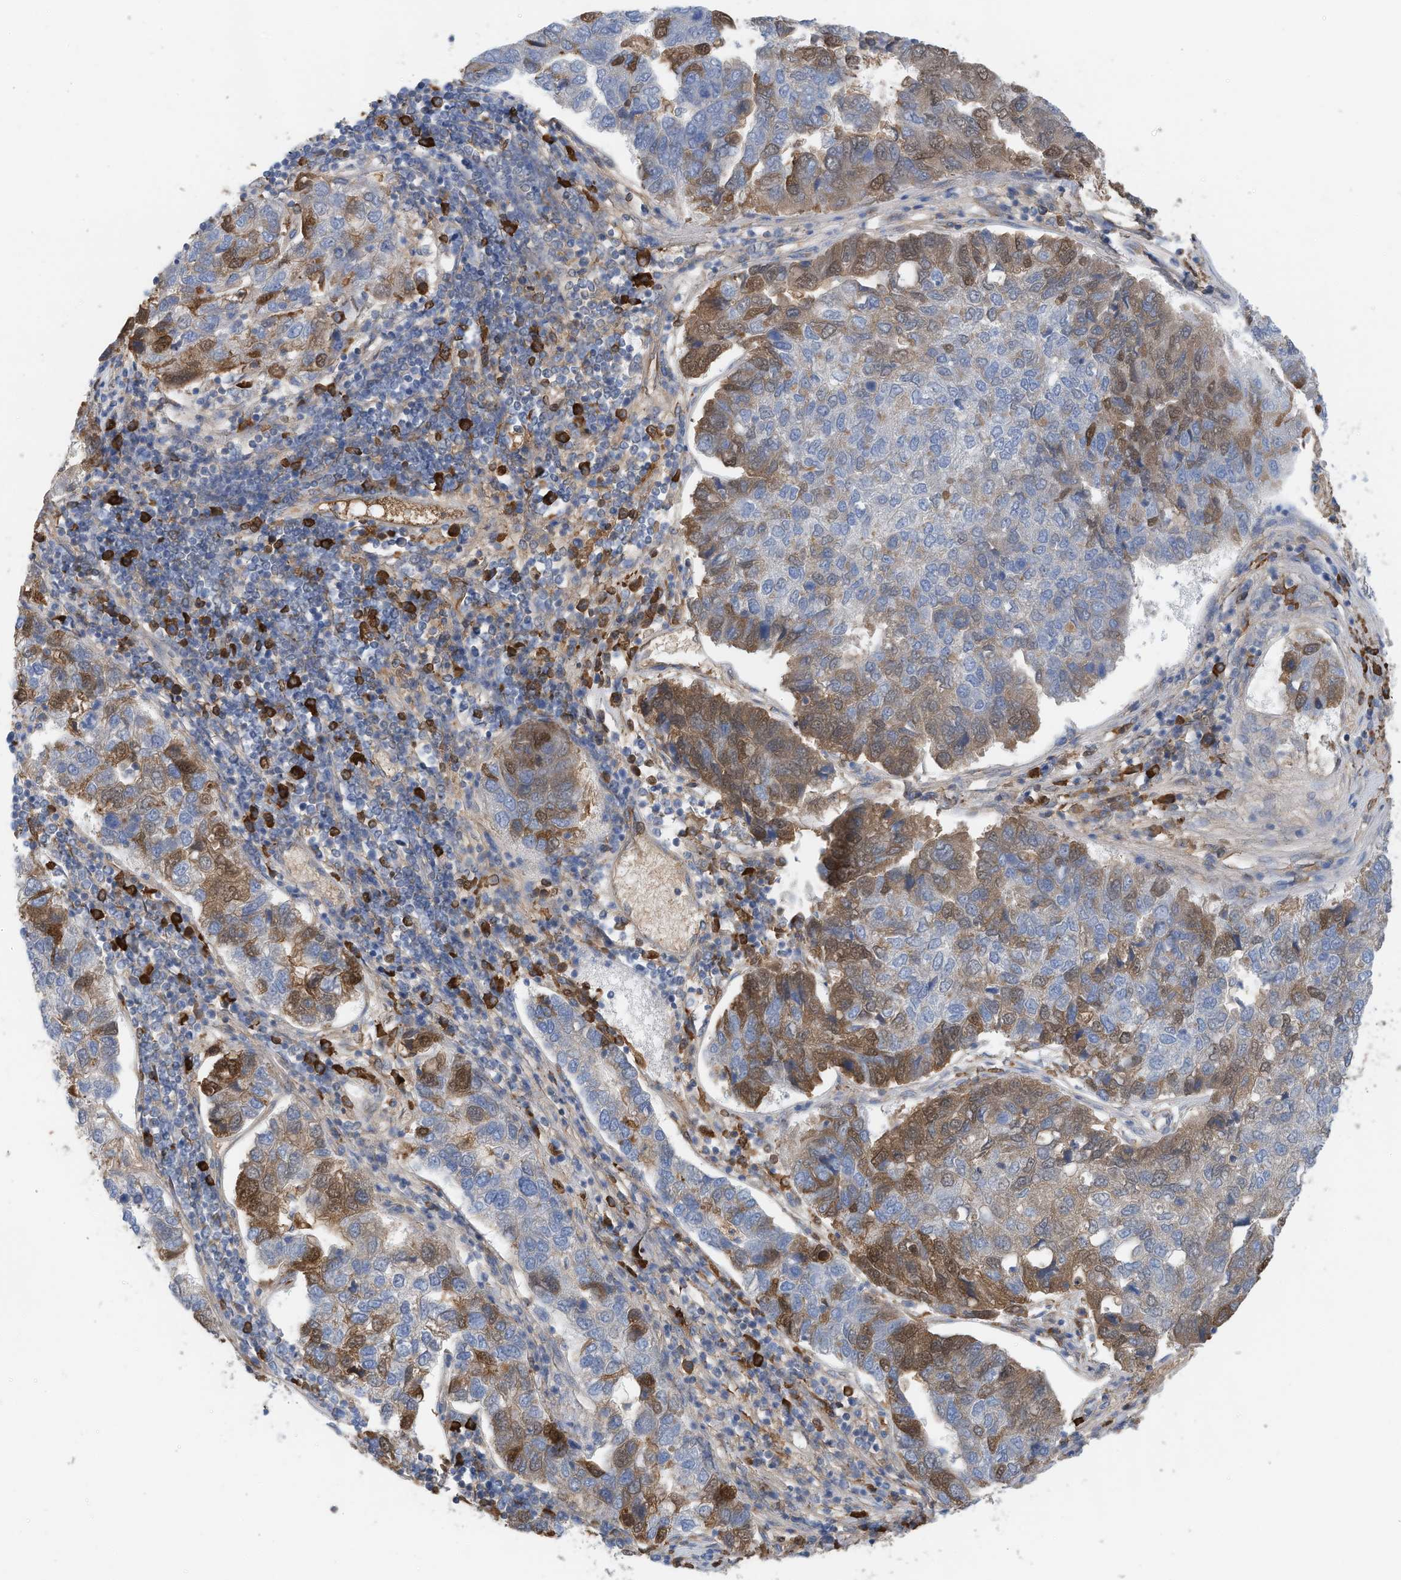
{"staining": {"intensity": "moderate", "quantity": "25%-75%", "location": "cytoplasmic/membranous"}, "tissue": "pancreatic cancer", "cell_type": "Tumor cells", "image_type": "cancer", "snomed": [{"axis": "morphology", "description": "Adenocarcinoma, NOS"}, {"axis": "topography", "description": "Pancreas"}], "caption": "Pancreatic cancer (adenocarcinoma) tissue exhibits moderate cytoplasmic/membranous positivity in about 25%-75% of tumor cells, visualized by immunohistochemistry.", "gene": "SLC5A11", "patient": {"sex": "female", "age": 61}}